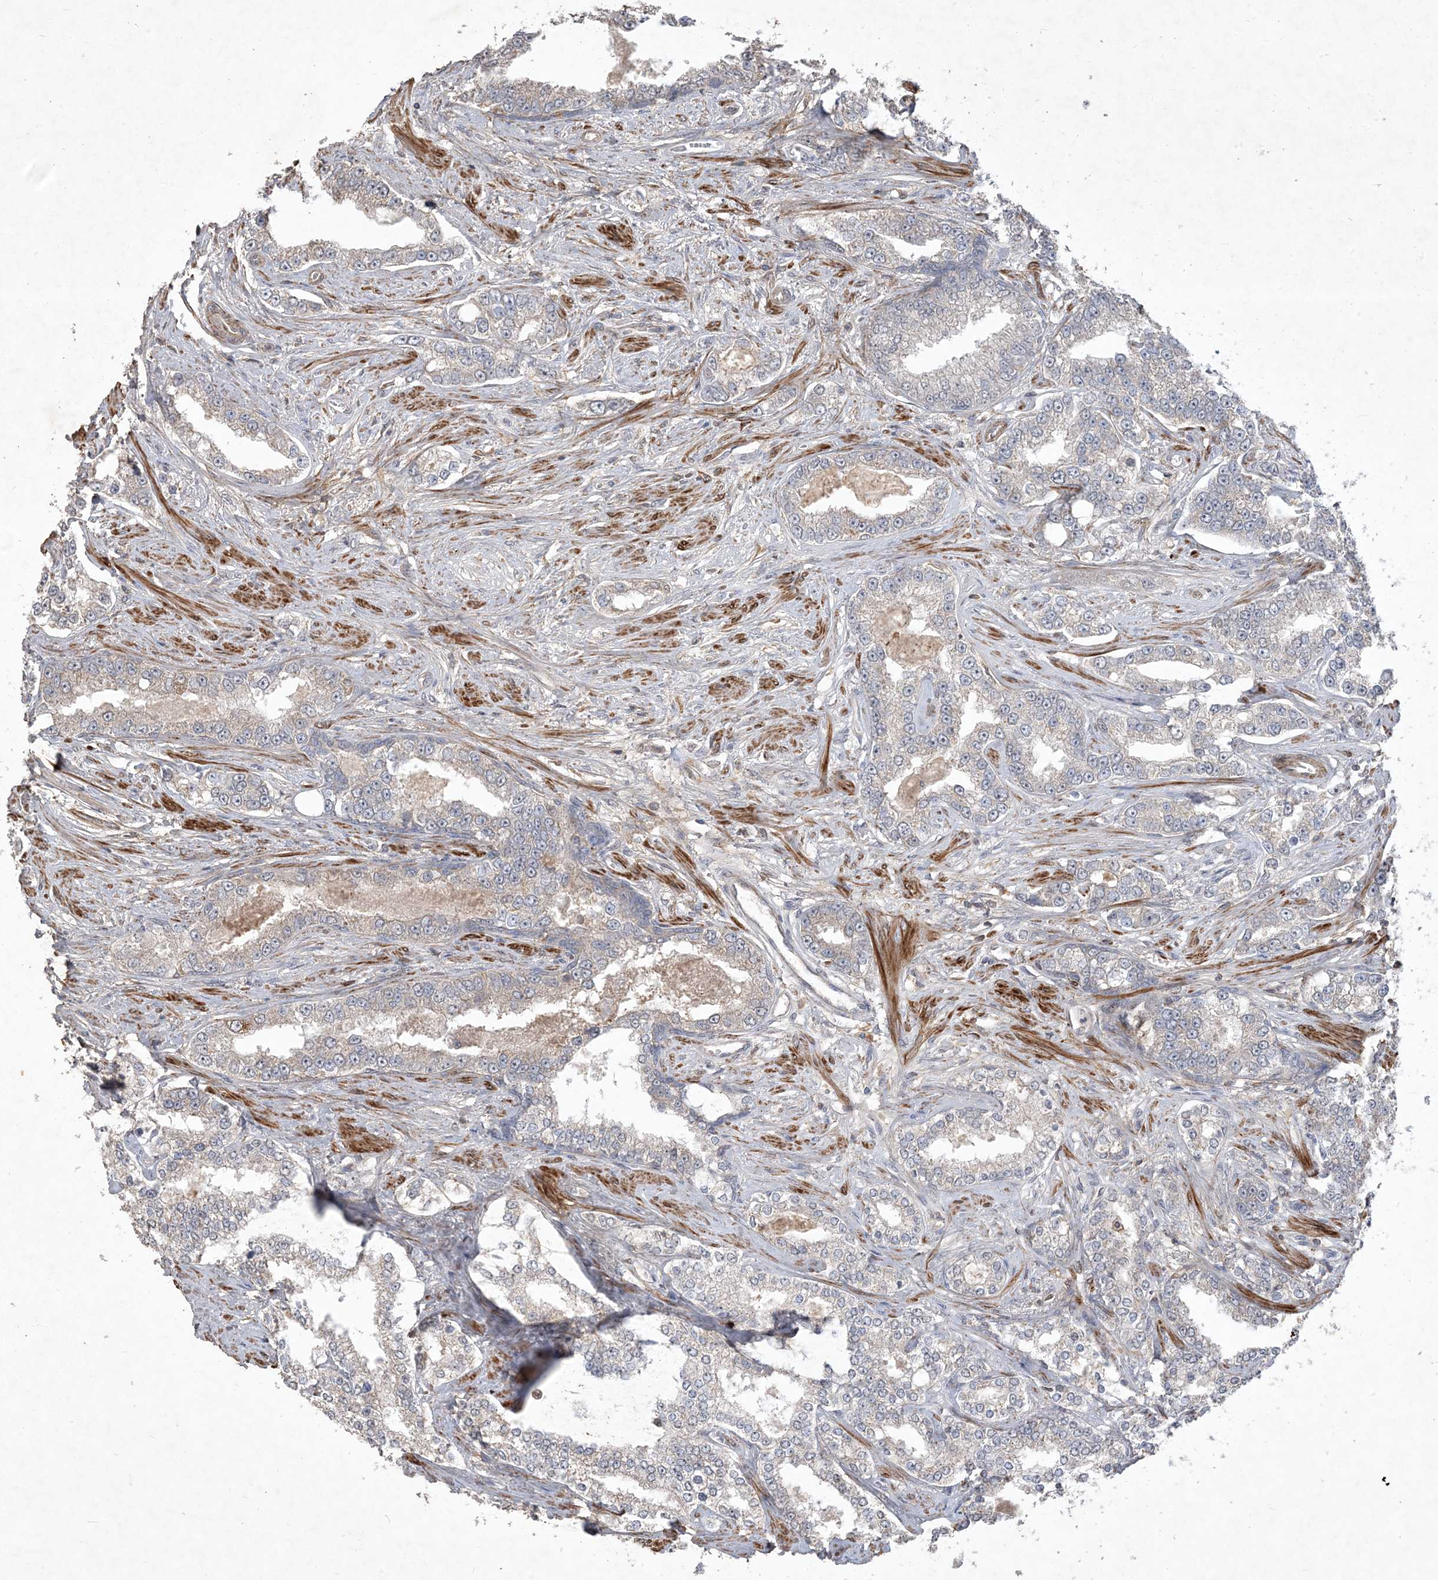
{"staining": {"intensity": "negative", "quantity": "none", "location": "none"}, "tissue": "prostate cancer", "cell_type": "Tumor cells", "image_type": "cancer", "snomed": [{"axis": "morphology", "description": "Normal tissue, NOS"}, {"axis": "morphology", "description": "Adenocarcinoma, High grade"}, {"axis": "topography", "description": "Prostate"}], "caption": "Adenocarcinoma (high-grade) (prostate) was stained to show a protein in brown. There is no significant expression in tumor cells.", "gene": "PRRT3", "patient": {"sex": "male", "age": 83}}